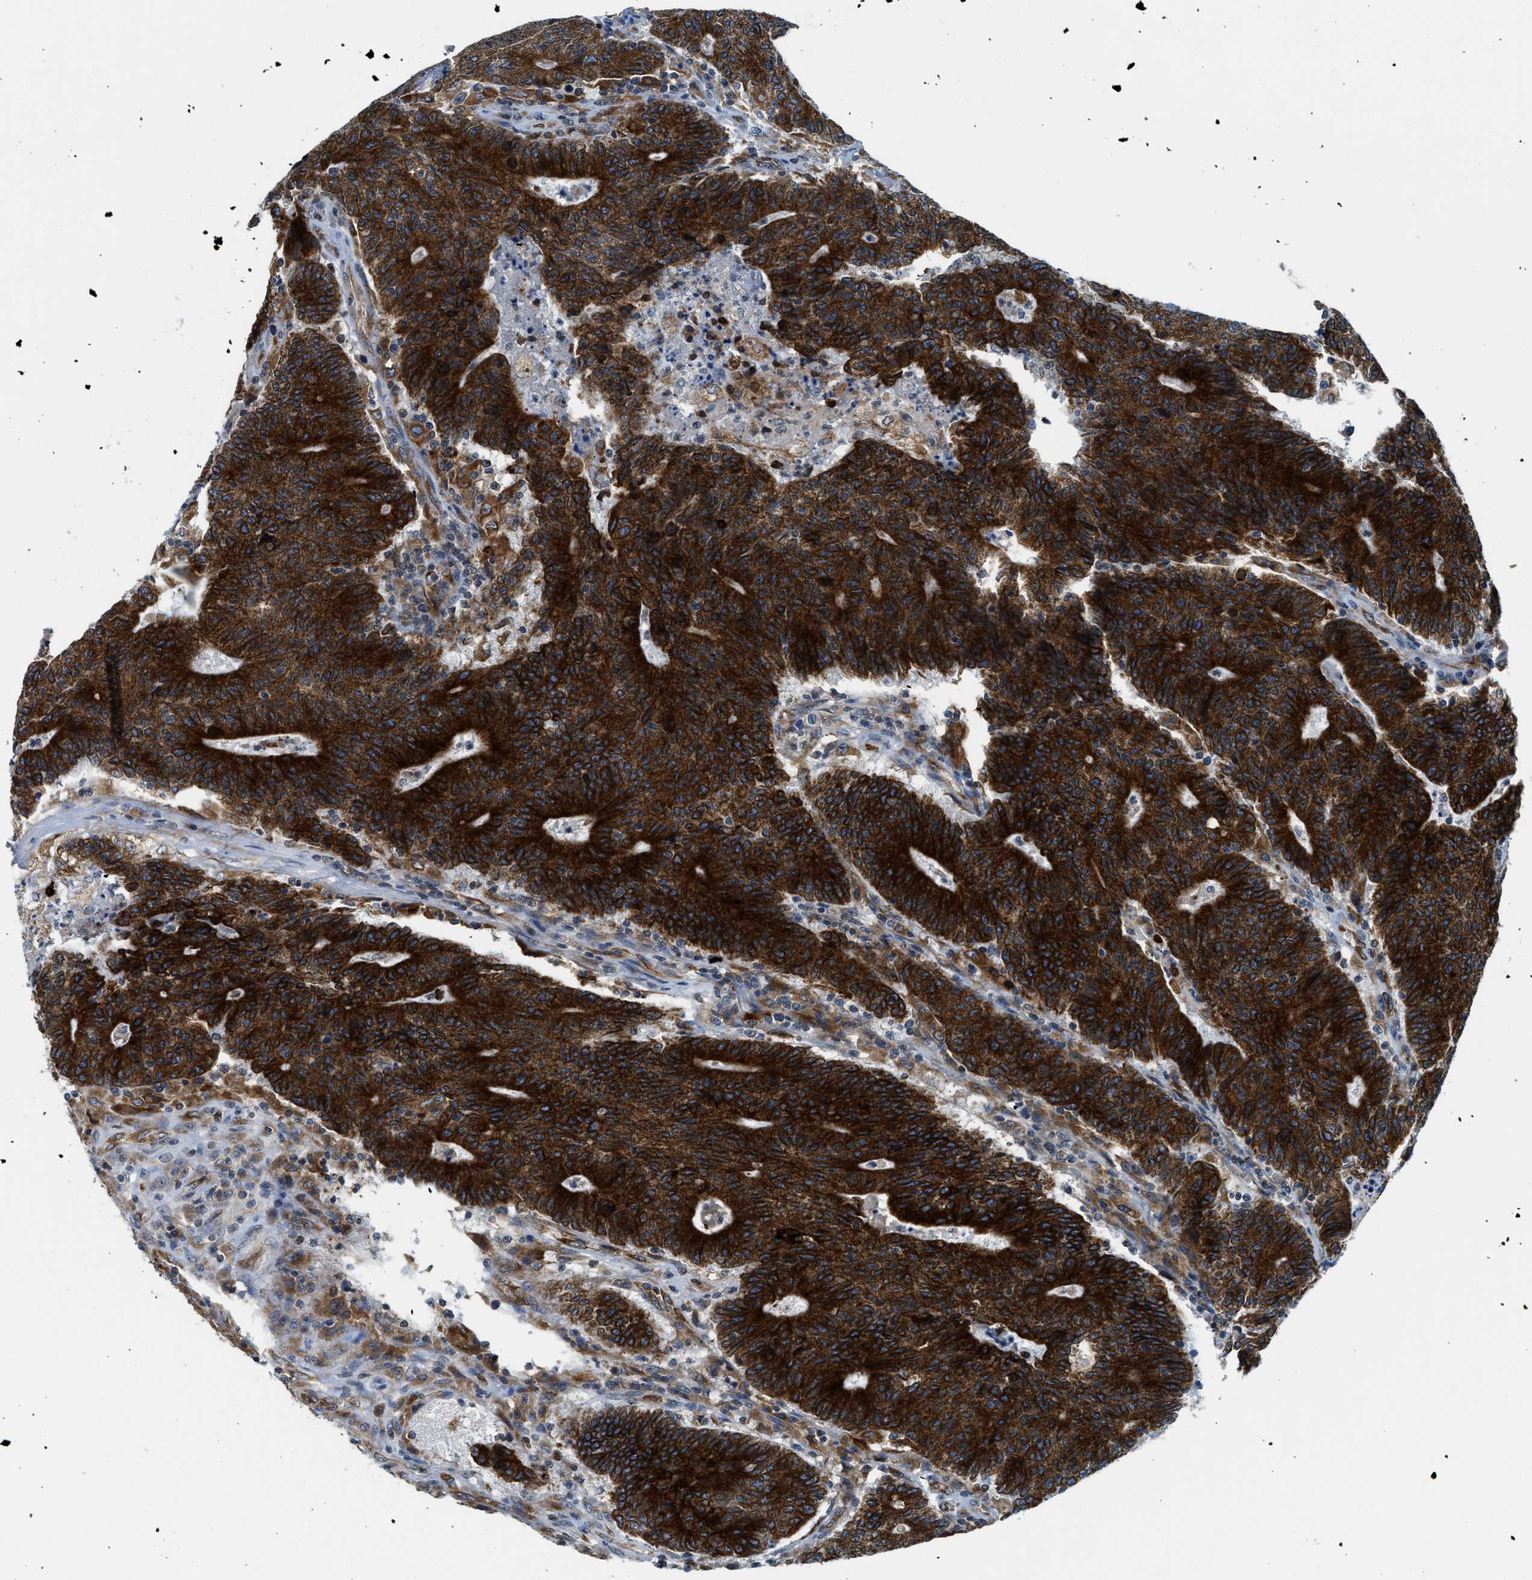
{"staining": {"intensity": "strong", "quantity": ">75%", "location": "cytoplasmic/membranous"}, "tissue": "colorectal cancer", "cell_type": "Tumor cells", "image_type": "cancer", "snomed": [{"axis": "morphology", "description": "Normal tissue, NOS"}, {"axis": "morphology", "description": "Adenocarcinoma, NOS"}, {"axis": "topography", "description": "Colon"}], "caption": "Protein analysis of colorectal cancer tissue exhibits strong cytoplasmic/membranous staining in about >75% of tumor cells. Immunohistochemistry (ihc) stains the protein in brown and the nuclei are stained blue.", "gene": "BCAP31", "patient": {"sex": "female", "age": 75}}